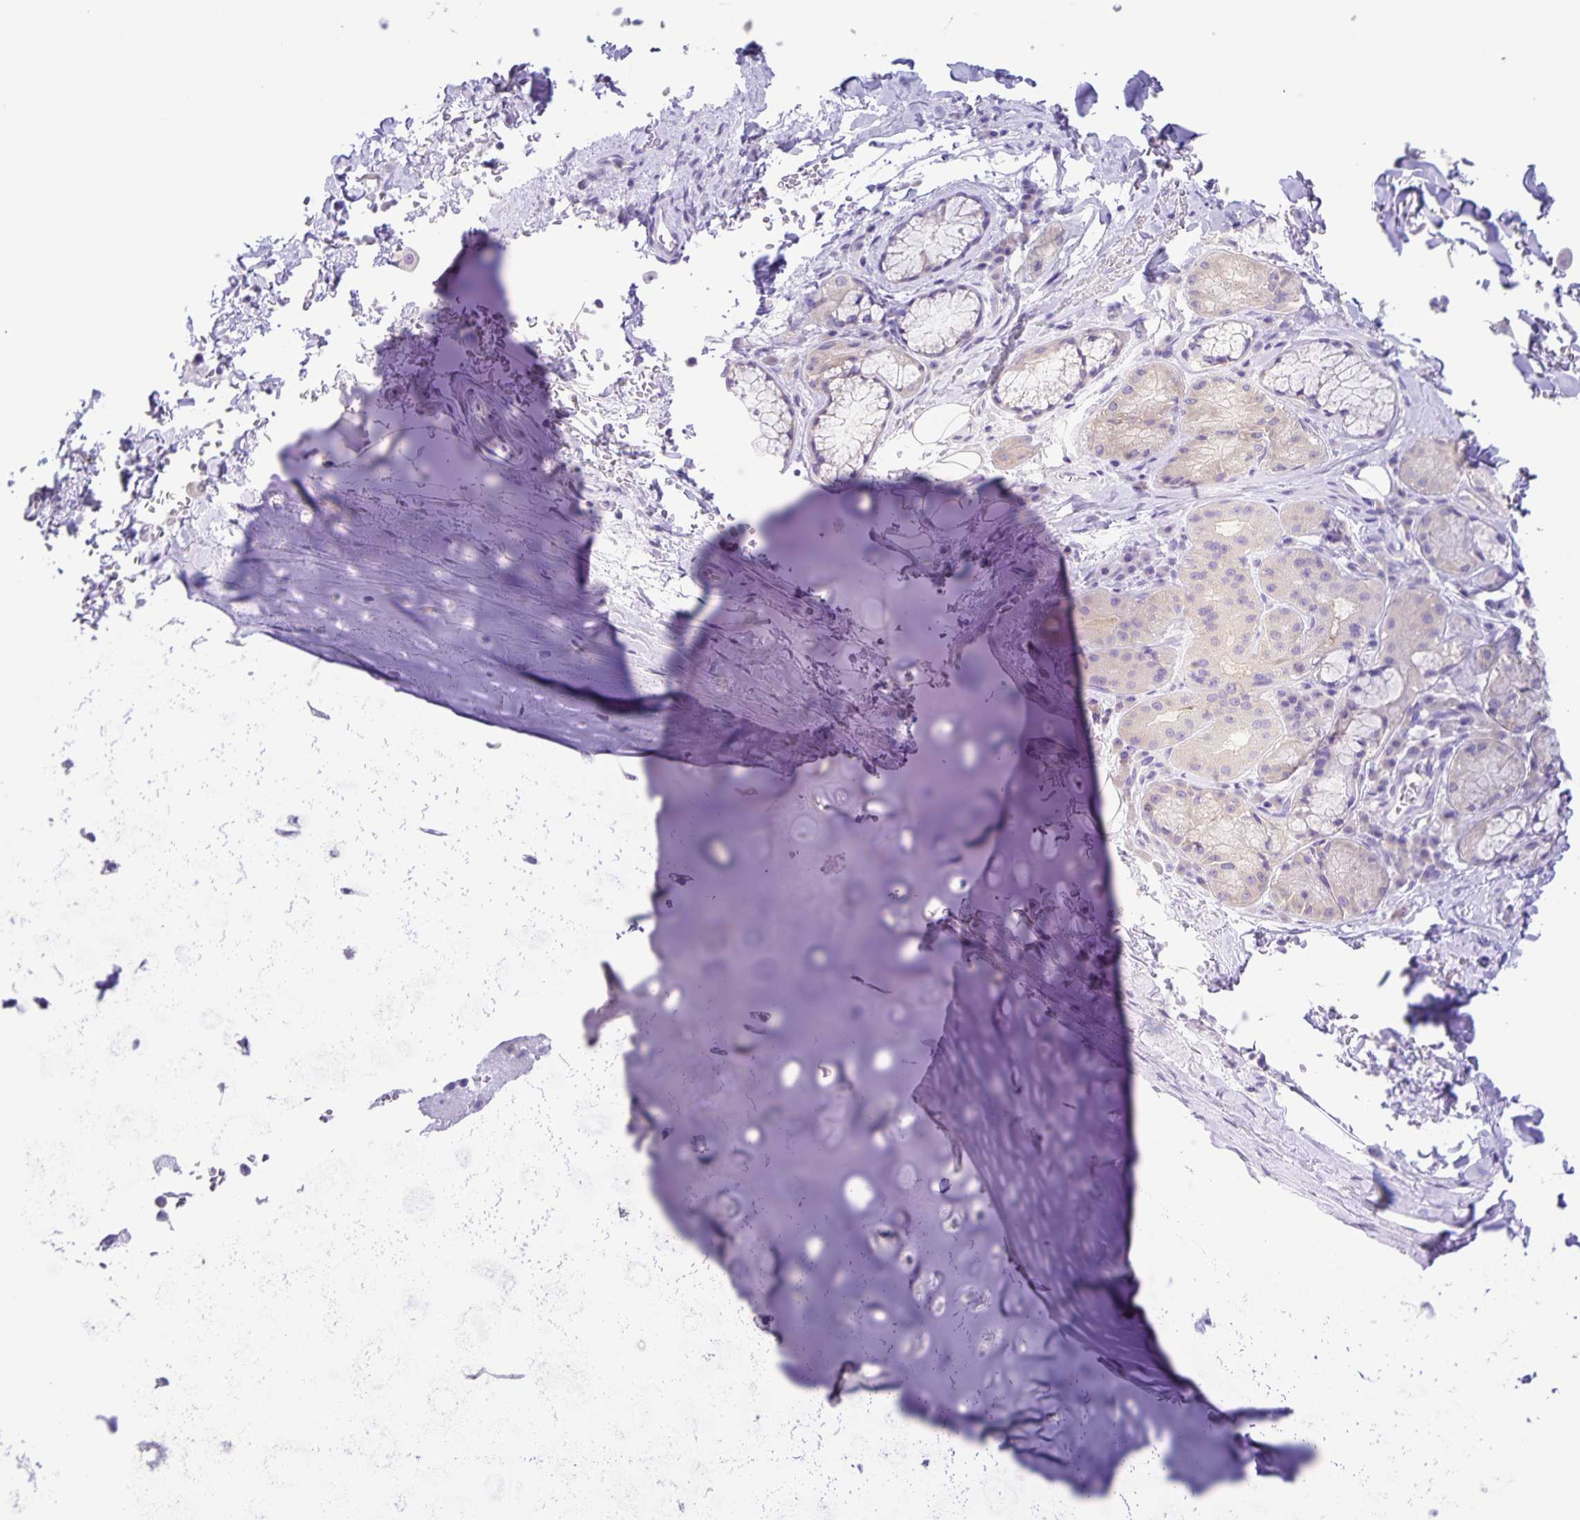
{"staining": {"intensity": "negative", "quantity": "none", "location": "none"}, "tissue": "soft tissue", "cell_type": "Chondrocytes", "image_type": "normal", "snomed": [{"axis": "morphology", "description": "Normal tissue, NOS"}, {"axis": "topography", "description": "Cartilage tissue"}, {"axis": "topography", "description": "Bronchus"}], "caption": "IHC micrograph of benign human soft tissue stained for a protein (brown), which shows no positivity in chondrocytes.", "gene": "CAPSL", "patient": {"sex": "male", "age": 64}}